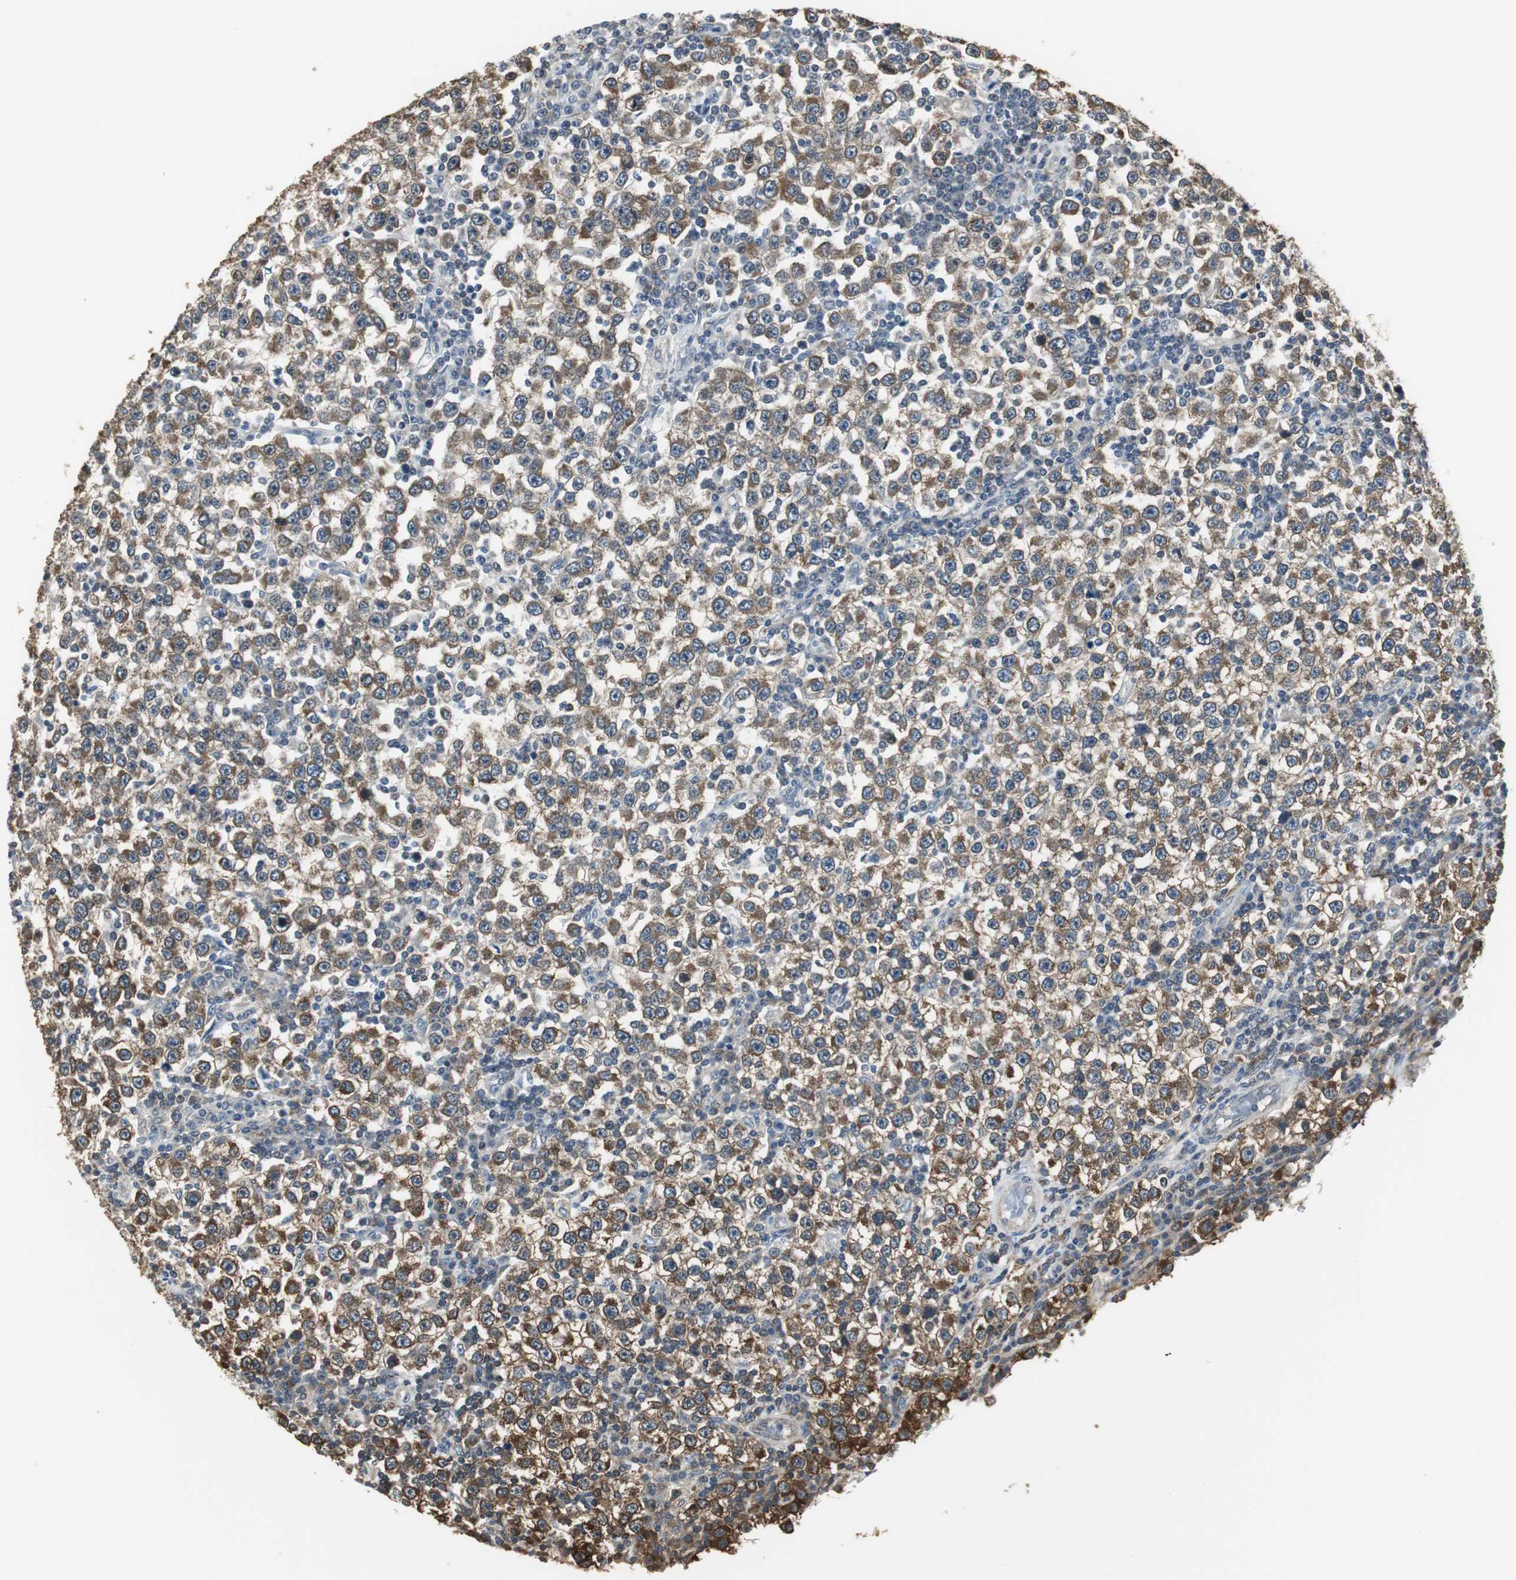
{"staining": {"intensity": "moderate", "quantity": ">75%", "location": "cytoplasmic/membranous"}, "tissue": "testis cancer", "cell_type": "Tumor cells", "image_type": "cancer", "snomed": [{"axis": "morphology", "description": "Seminoma, NOS"}, {"axis": "topography", "description": "Testis"}], "caption": "Testis seminoma was stained to show a protein in brown. There is medium levels of moderate cytoplasmic/membranous expression in approximately >75% of tumor cells.", "gene": "CCT5", "patient": {"sex": "male", "age": 65}}